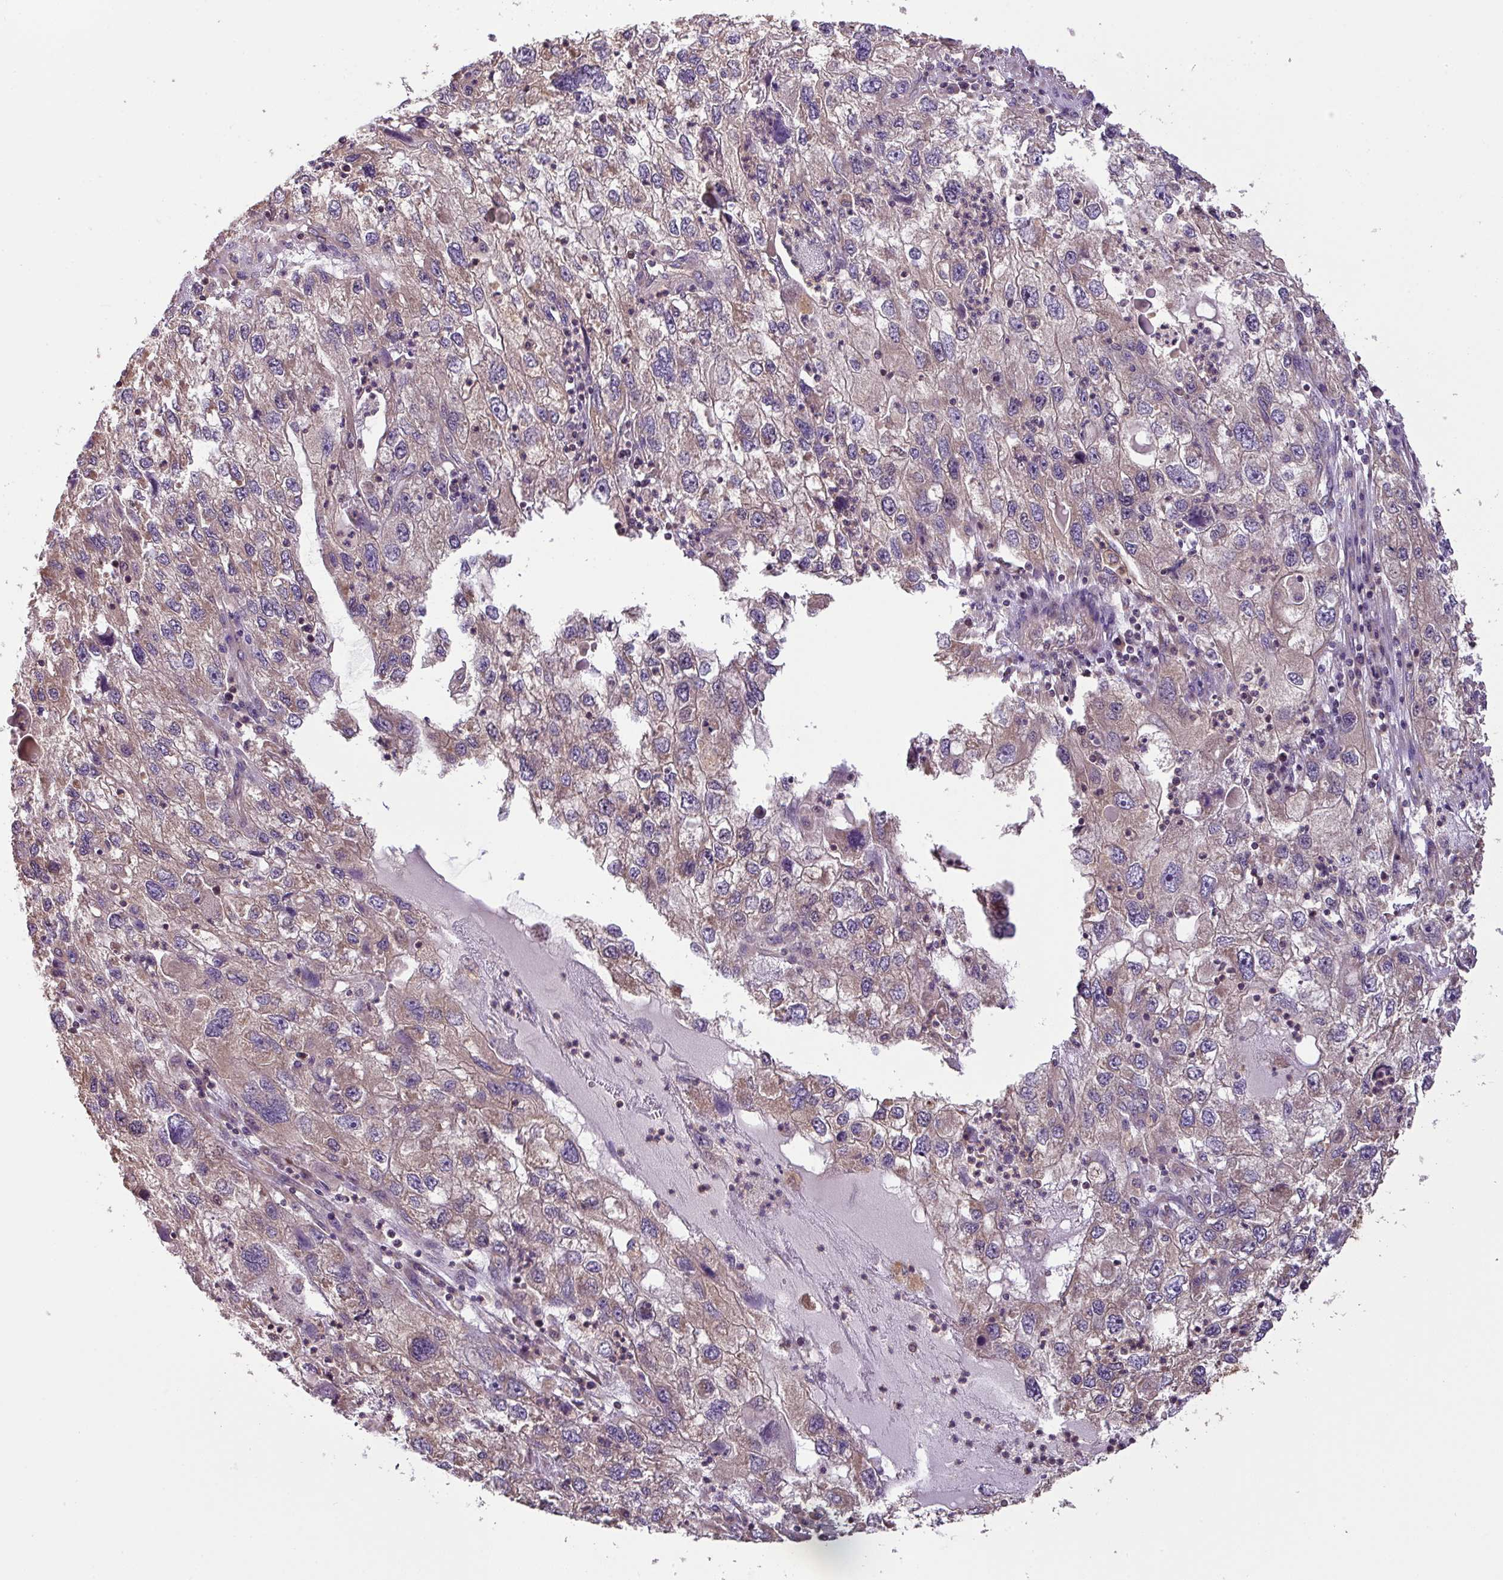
{"staining": {"intensity": "weak", "quantity": "25%-75%", "location": "cytoplasmic/membranous"}, "tissue": "endometrial cancer", "cell_type": "Tumor cells", "image_type": "cancer", "snomed": [{"axis": "morphology", "description": "Adenocarcinoma, NOS"}, {"axis": "topography", "description": "Endometrium"}], "caption": "Tumor cells demonstrate low levels of weak cytoplasmic/membranous expression in approximately 25%-75% of cells in endometrial cancer (adenocarcinoma). (brown staining indicates protein expression, while blue staining denotes nuclei).", "gene": "VENTX", "patient": {"sex": "female", "age": 49}}